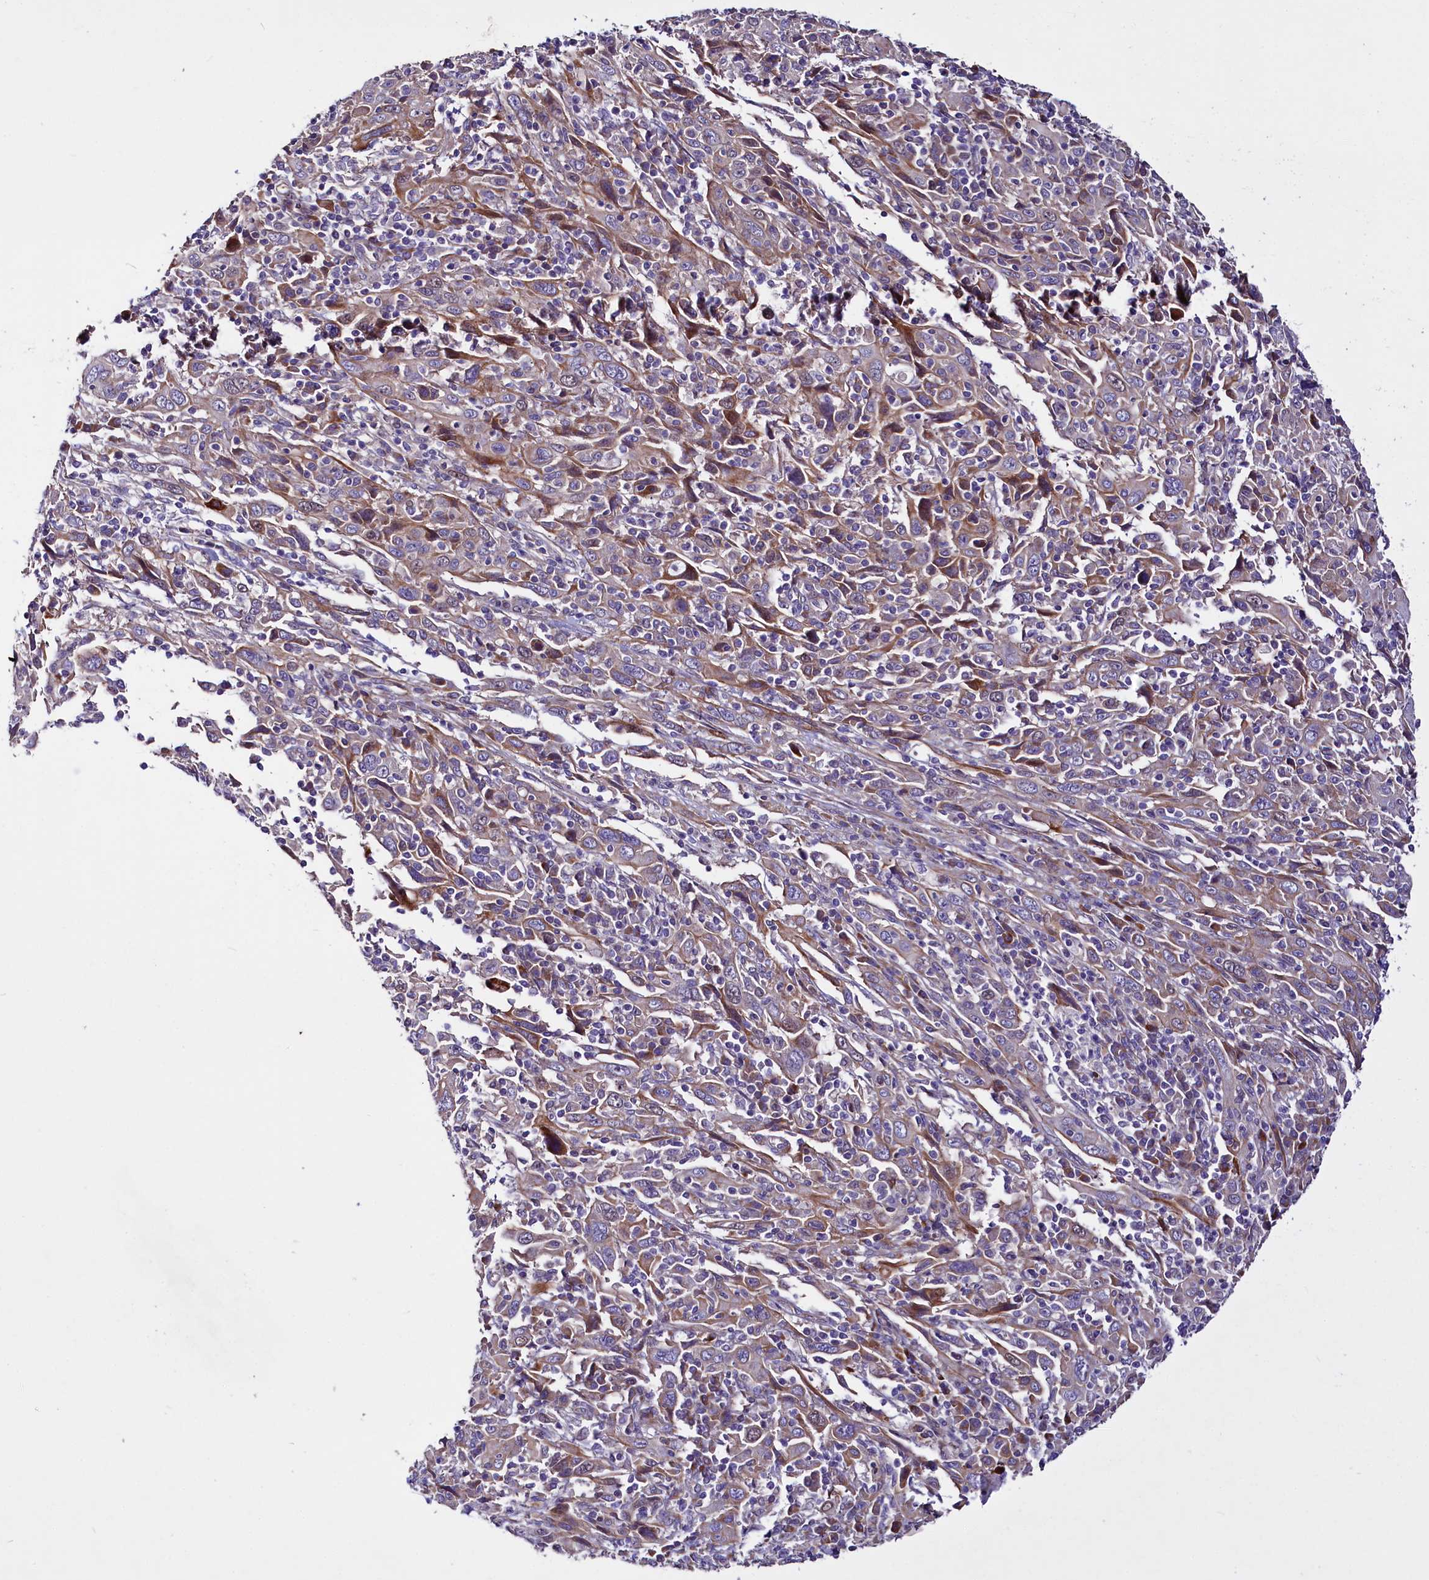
{"staining": {"intensity": "moderate", "quantity": "25%-75%", "location": "cytoplasmic/membranous"}, "tissue": "cervical cancer", "cell_type": "Tumor cells", "image_type": "cancer", "snomed": [{"axis": "morphology", "description": "Squamous cell carcinoma, NOS"}, {"axis": "topography", "description": "Cervix"}], "caption": "This is a histology image of immunohistochemistry (IHC) staining of squamous cell carcinoma (cervical), which shows moderate expression in the cytoplasmic/membranous of tumor cells.", "gene": "WNT8A", "patient": {"sex": "female", "age": 46}}